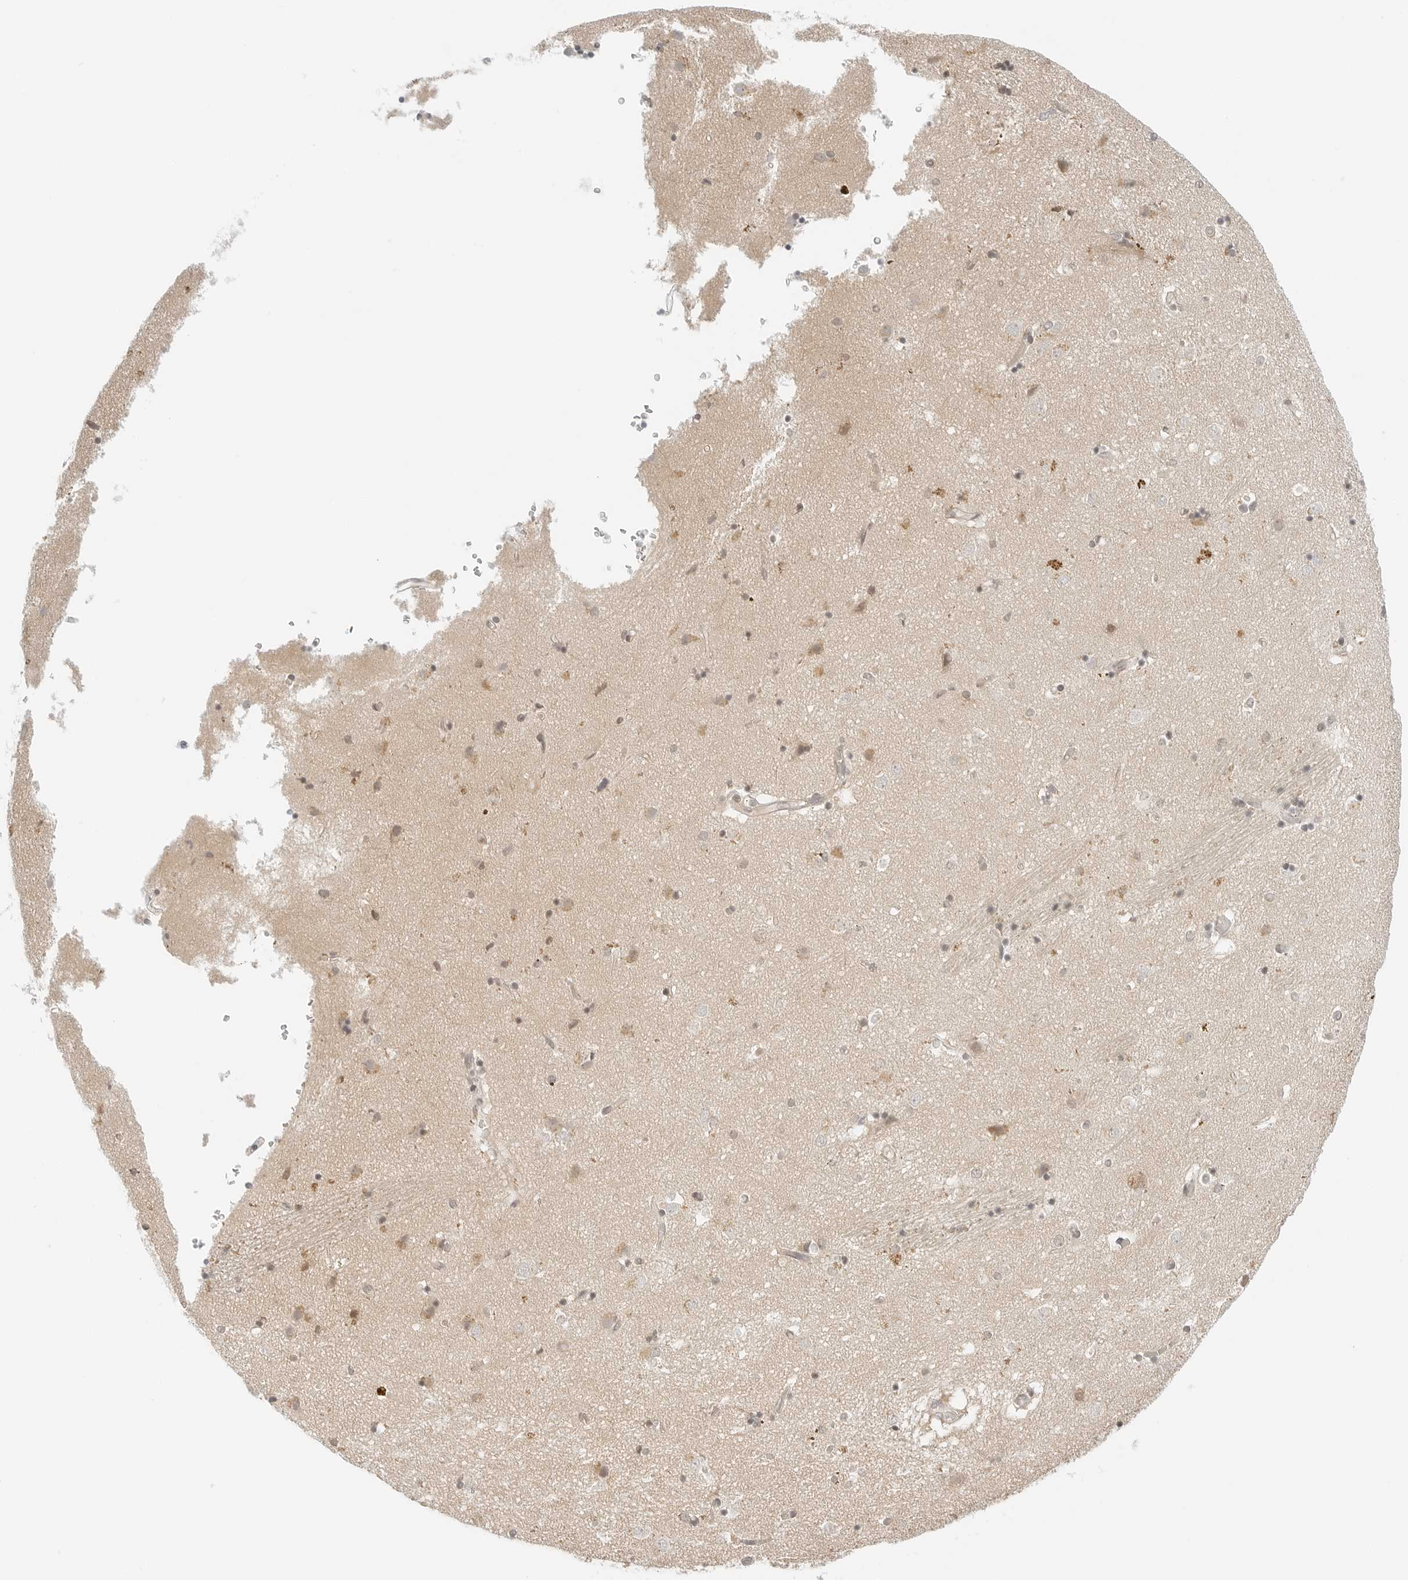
{"staining": {"intensity": "weak", "quantity": "<25%", "location": "cytoplasmic/membranous"}, "tissue": "caudate", "cell_type": "Glial cells", "image_type": "normal", "snomed": [{"axis": "morphology", "description": "Normal tissue, NOS"}, {"axis": "topography", "description": "Lateral ventricle wall"}], "caption": "Immunohistochemistry (IHC) of normal caudate displays no expression in glial cells.", "gene": "IQCC", "patient": {"sex": "male", "age": 70}}